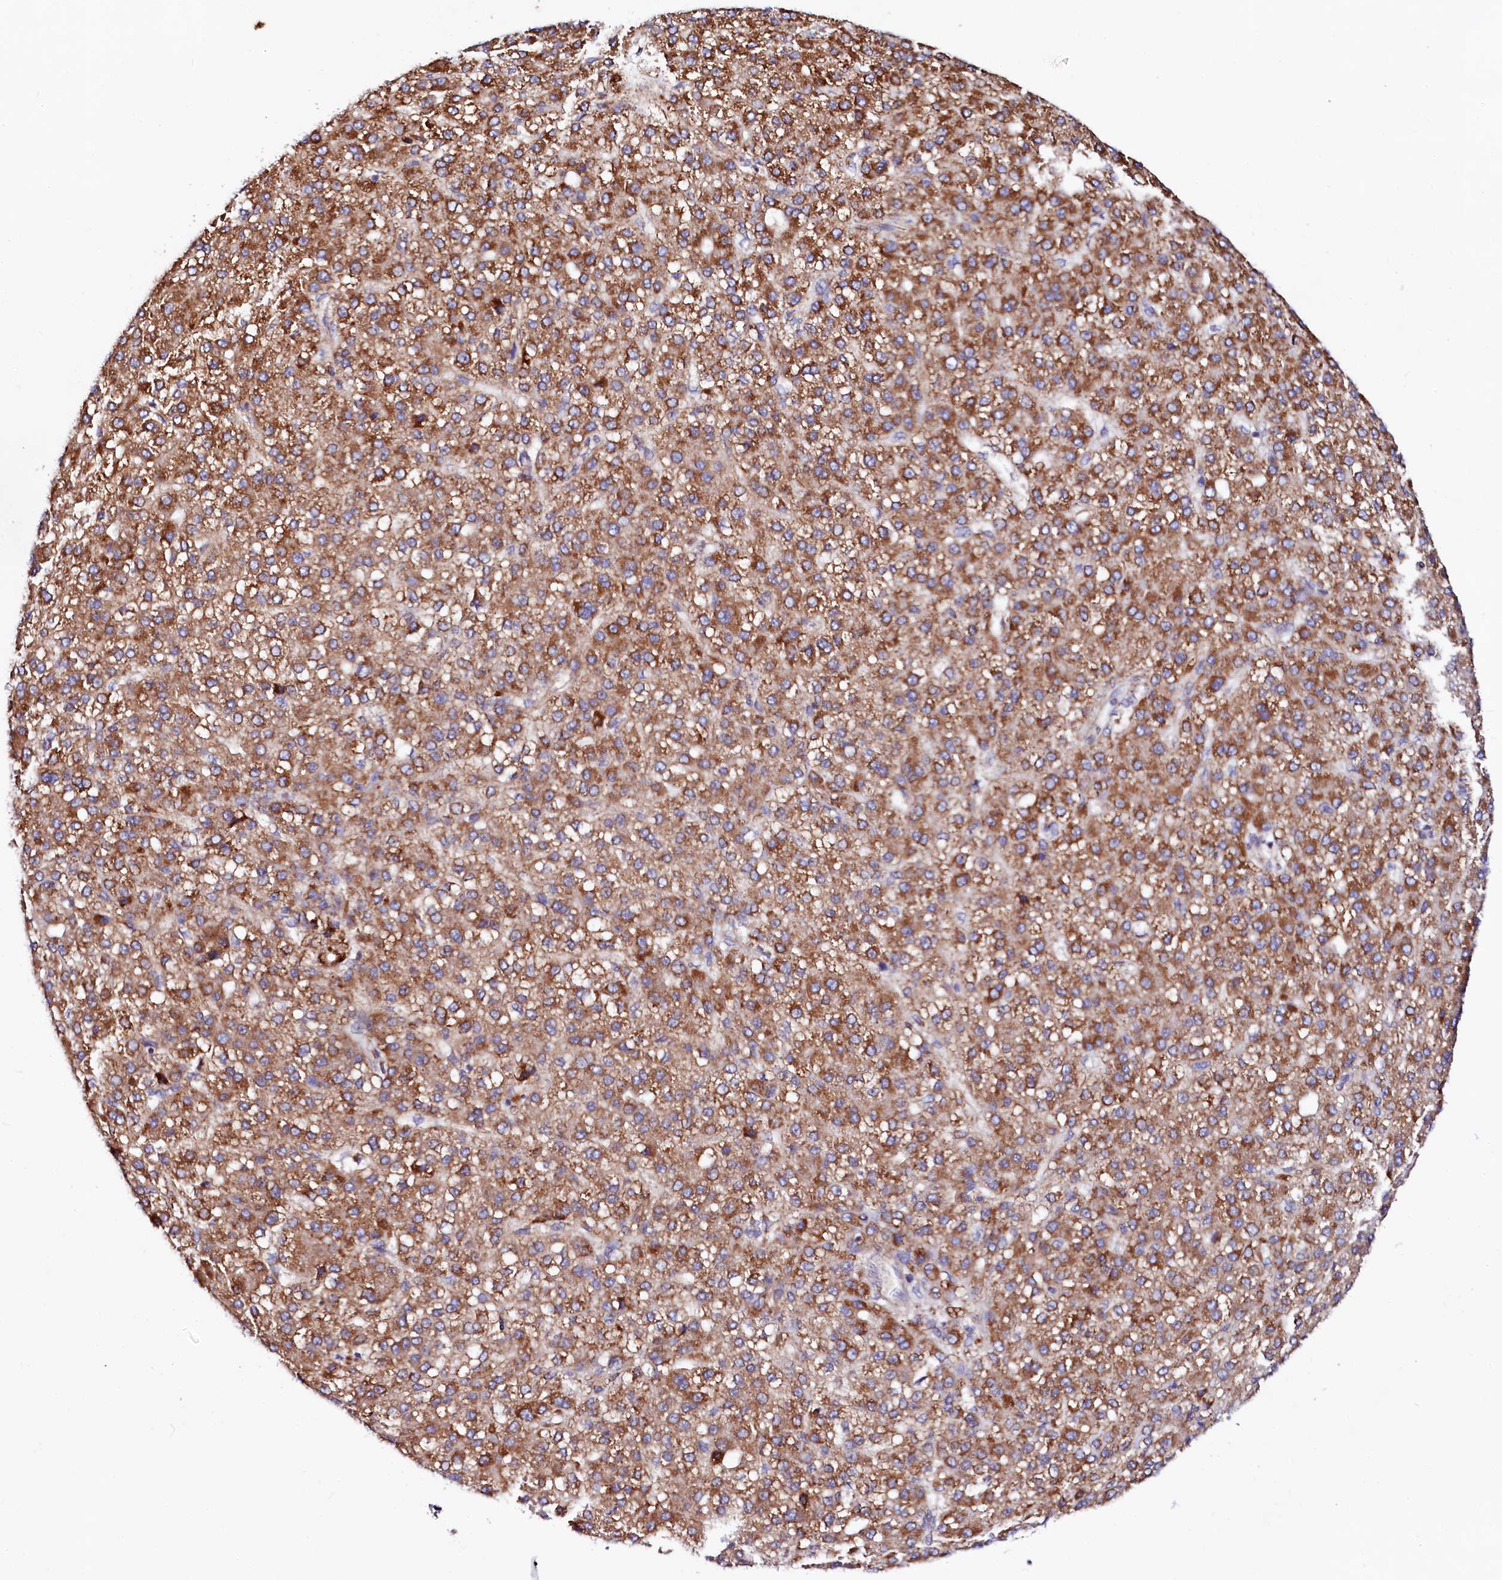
{"staining": {"intensity": "moderate", "quantity": ">75%", "location": "cytoplasmic/membranous"}, "tissue": "liver cancer", "cell_type": "Tumor cells", "image_type": "cancer", "snomed": [{"axis": "morphology", "description": "Carcinoma, Hepatocellular, NOS"}, {"axis": "topography", "description": "Liver"}], "caption": "This image displays immunohistochemistry (IHC) staining of human liver cancer (hepatocellular carcinoma), with medium moderate cytoplasmic/membranous positivity in about >75% of tumor cells.", "gene": "UBE3C", "patient": {"sex": "male", "age": 67}}